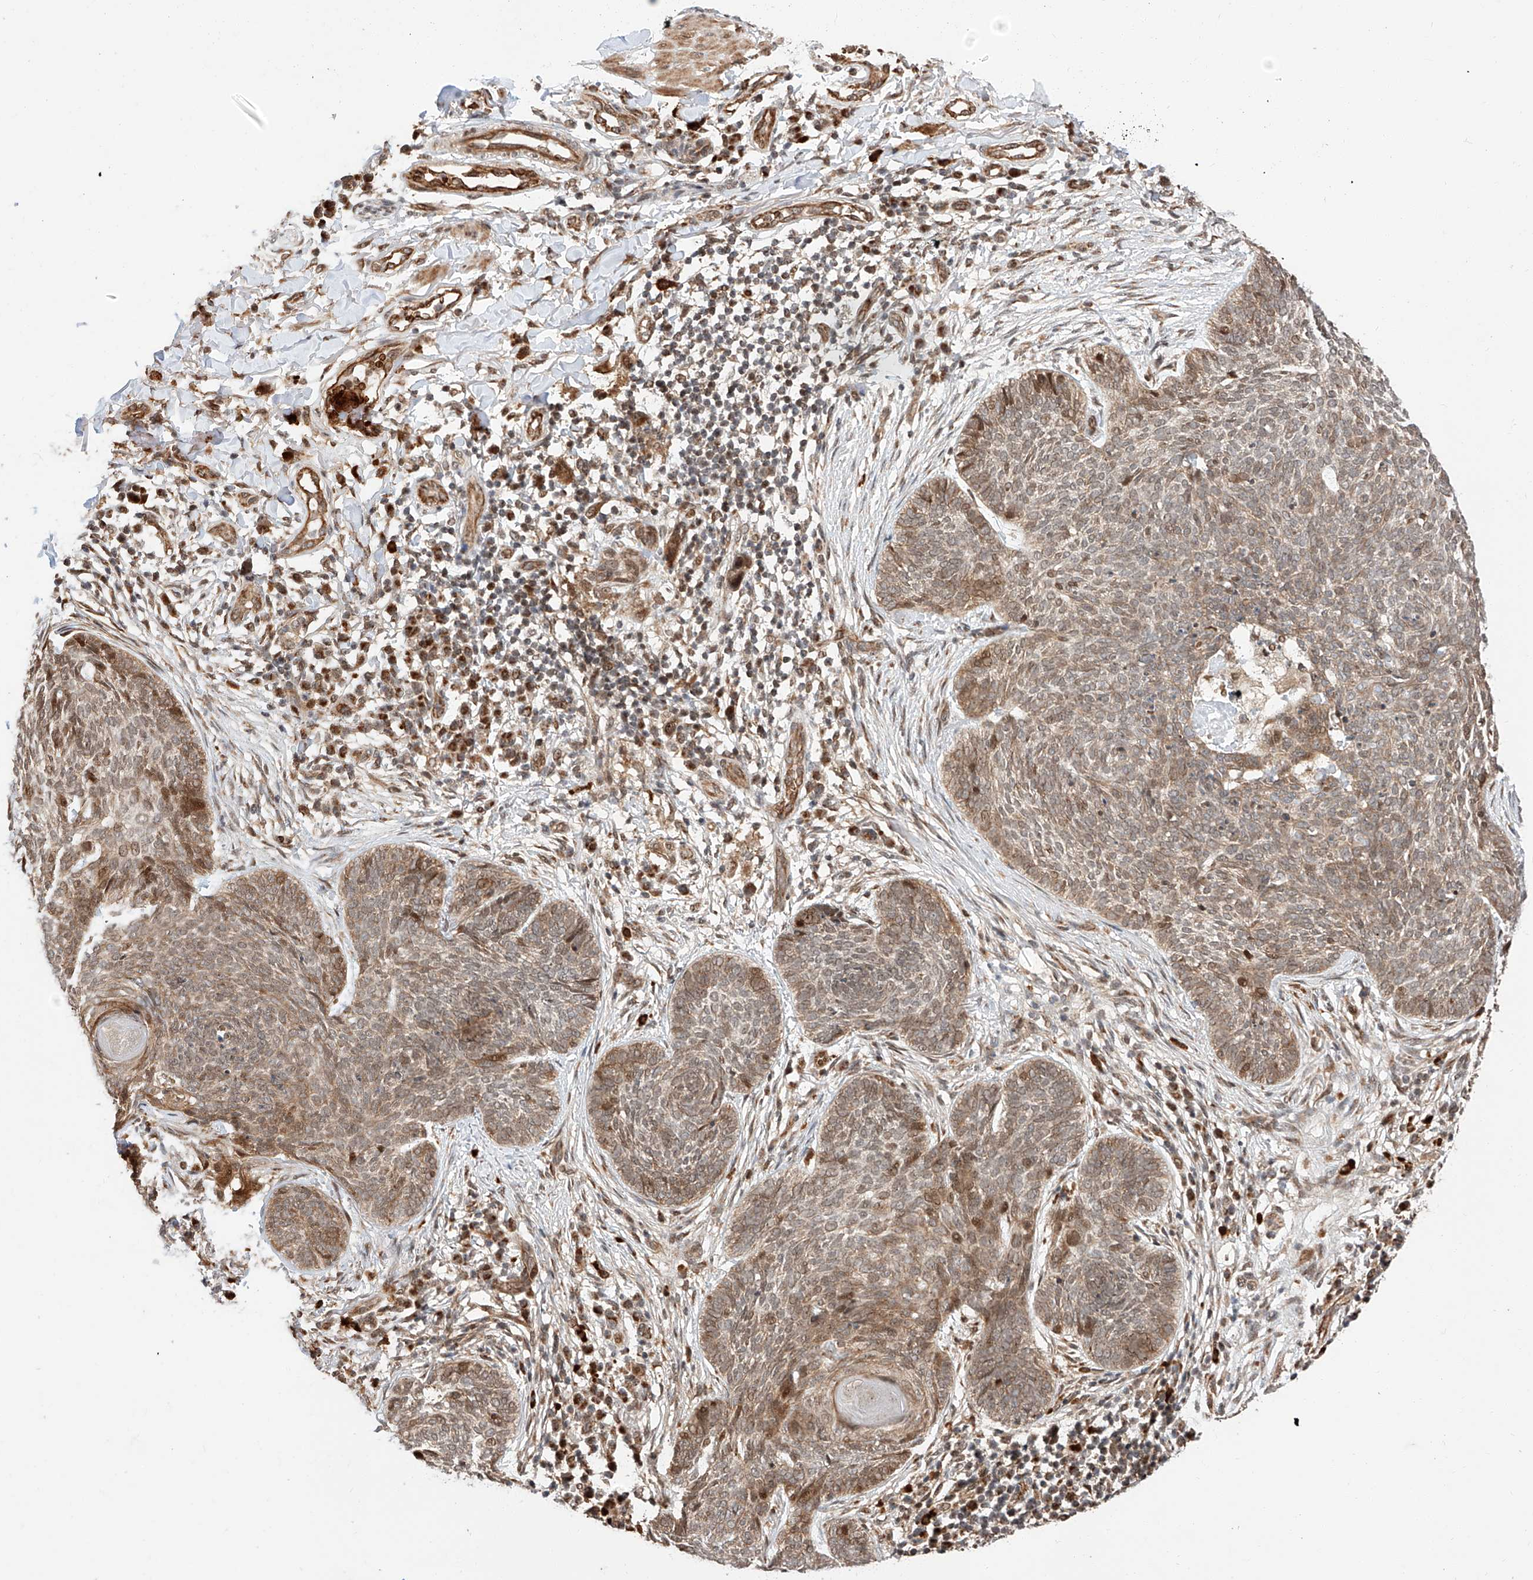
{"staining": {"intensity": "moderate", "quantity": ">75%", "location": "cytoplasmic/membranous,nuclear"}, "tissue": "skin cancer", "cell_type": "Tumor cells", "image_type": "cancer", "snomed": [{"axis": "morphology", "description": "Basal cell carcinoma"}, {"axis": "topography", "description": "Skin"}], "caption": "A micrograph of skin cancer stained for a protein displays moderate cytoplasmic/membranous and nuclear brown staining in tumor cells.", "gene": "THTPA", "patient": {"sex": "female", "age": 64}}